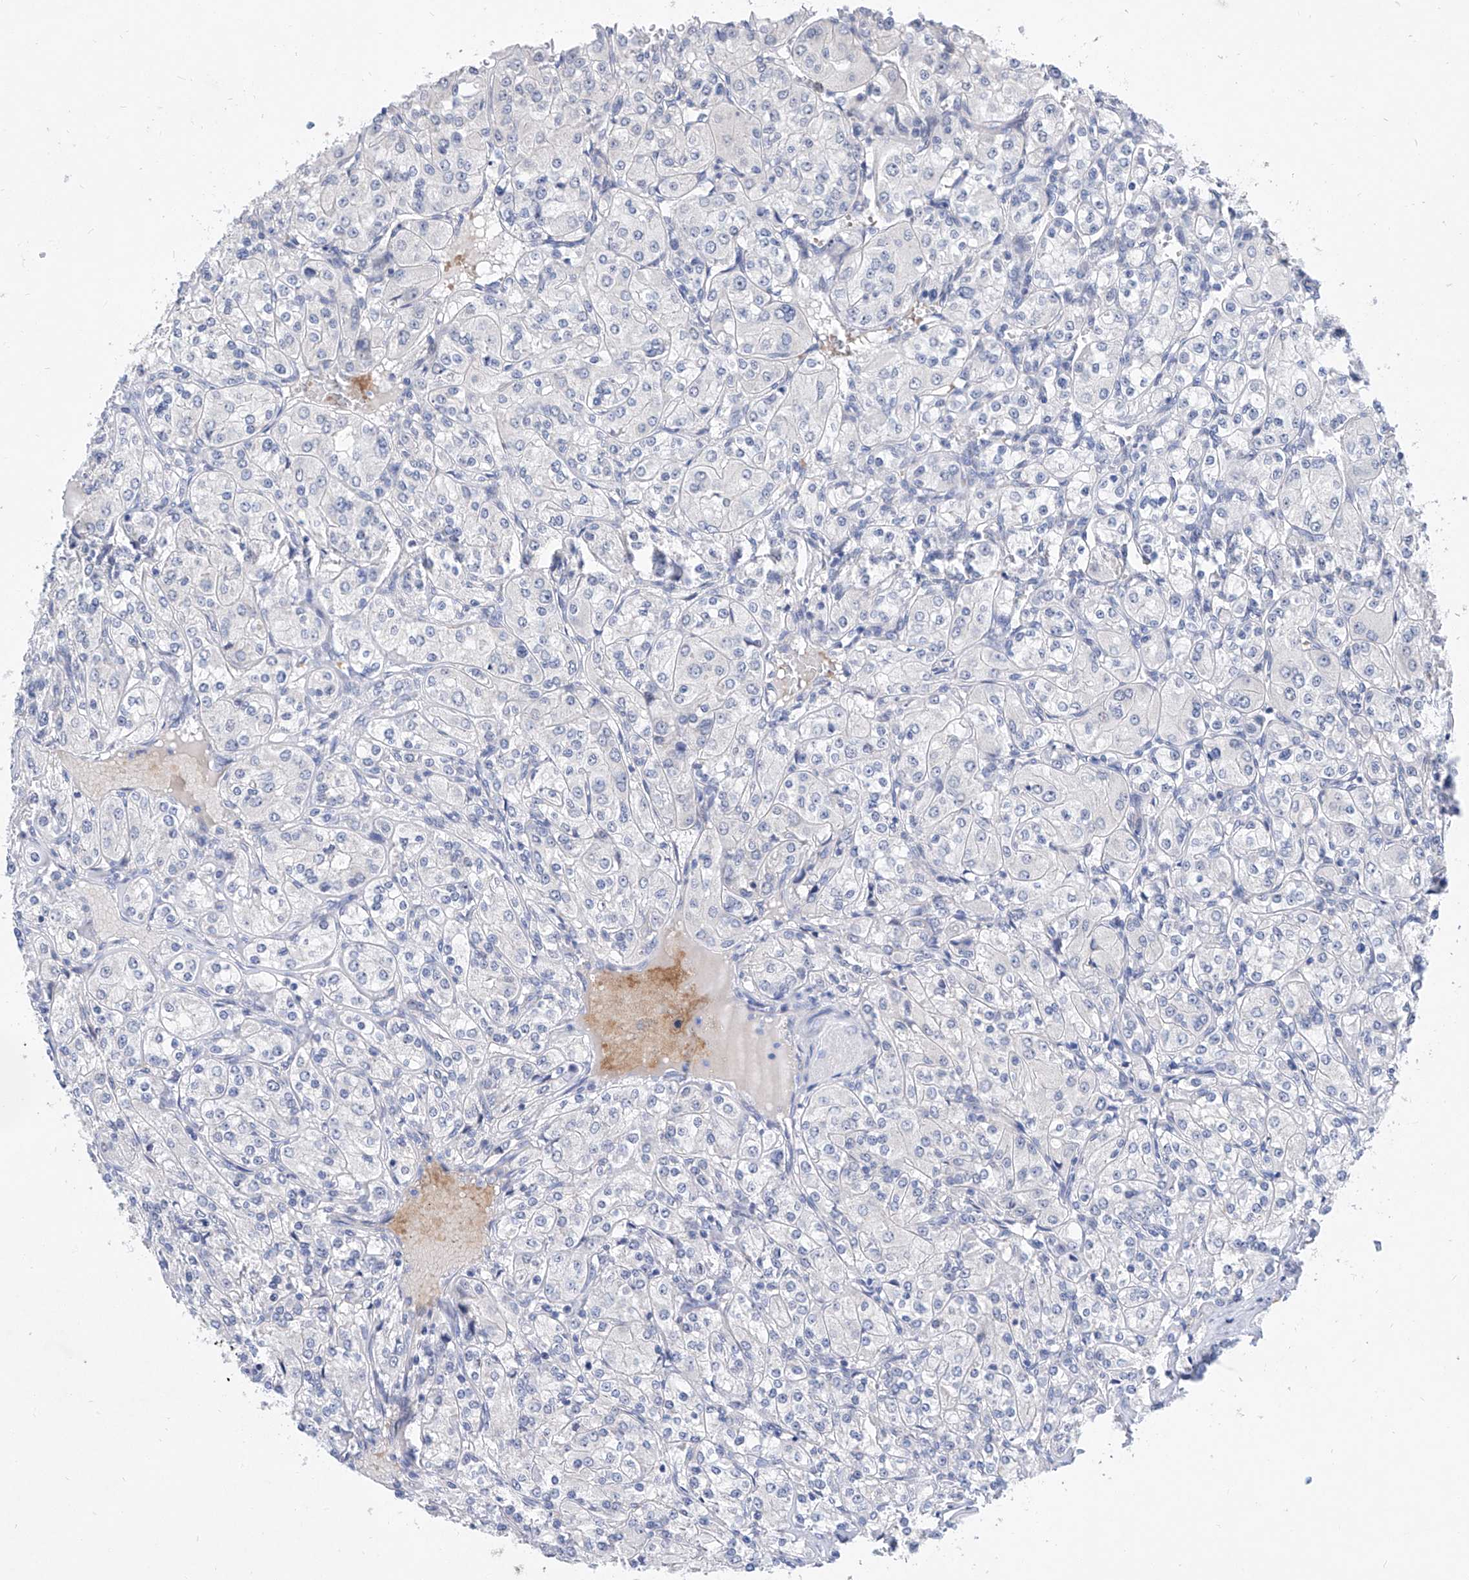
{"staining": {"intensity": "negative", "quantity": "none", "location": "none"}, "tissue": "renal cancer", "cell_type": "Tumor cells", "image_type": "cancer", "snomed": [{"axis": "morphology", "description": "Adenocarcinoma, NOS"}, {"axis": "topography", "description": "Kidney"}], "caption": "DAB immunohistochemical staining of human renal cancer (adenocarcinoma) exhibits no significant staining in tumor cells.", "gene": "BPTF", "patient": {"sex": "male", "age": 77}}